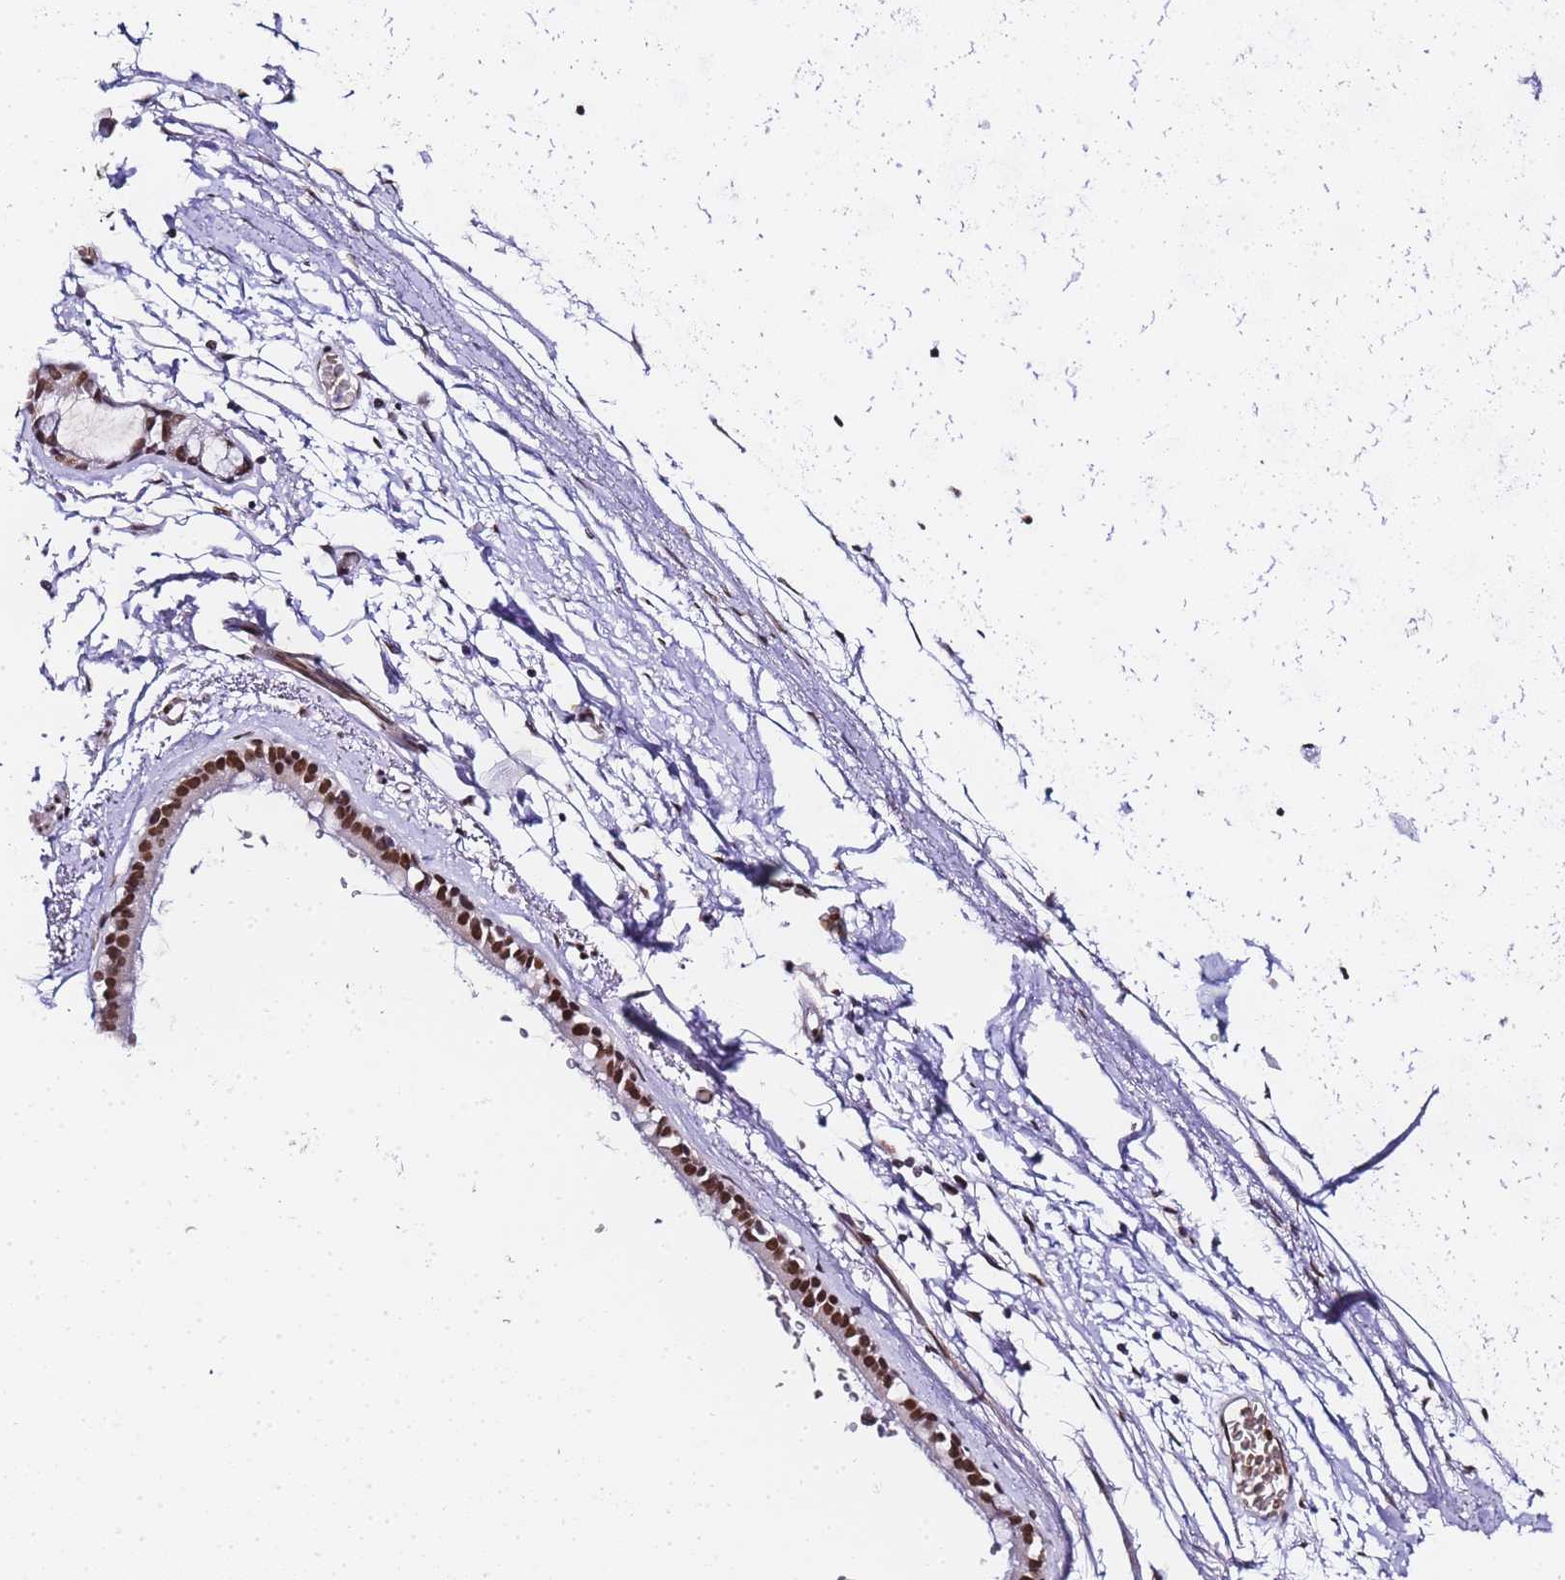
{"staining": {"intensity": "strong", "quantity": ">75%", "location": "nuclear"}, "tissue": "bronchus", "cell_type": "Respiratory epithelial cells", "image_type": "normal", "snomed": [{"axis": "morphology", "description": "Normal tissue, NOS"}, {"axis": "topography", "description": "Cartilage tissue"}], "caption": "A histopathology image of bronchus stained for a protein shows strong nuclear brown staining in respiratory epithelial cells. (brown staining indicates protein expression, while blue staining denotes nuclei).", "gene": "POLR1A", "patient": {"sex": "male", "age": 63}}